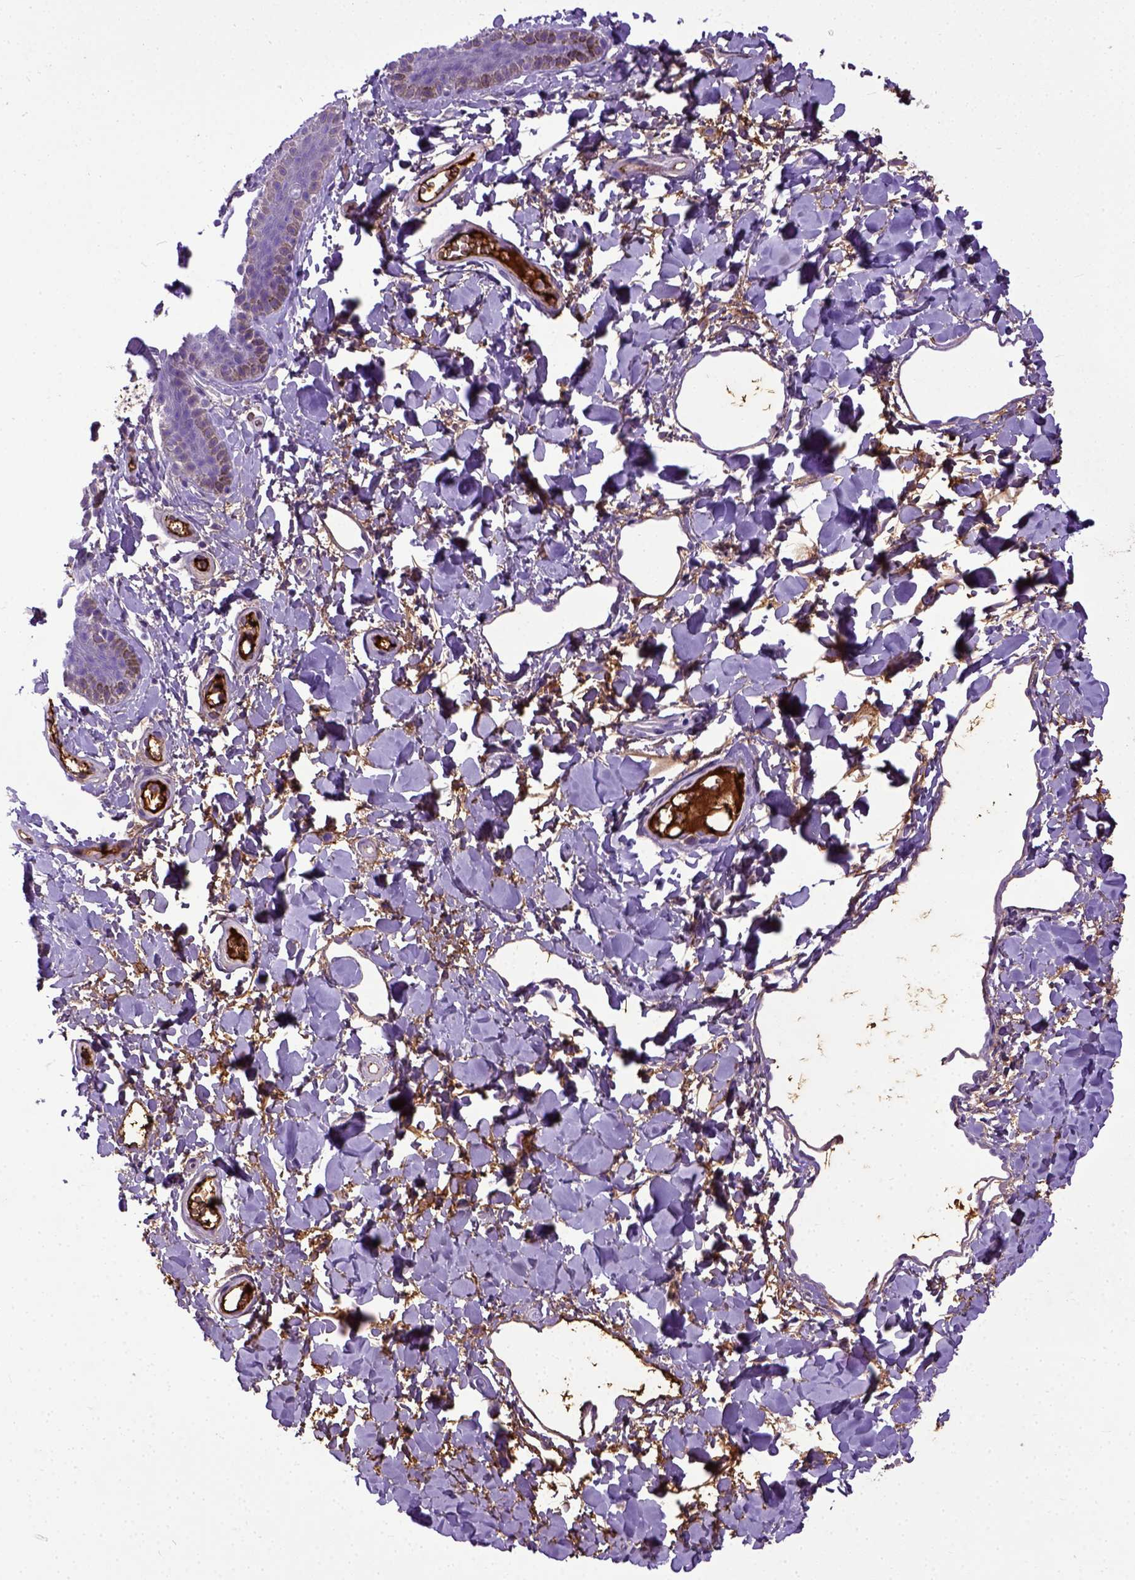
{"staining": {"intensity": "negative", "quantity": "none", "location": "none"}, "tissue": "skin", "cell_type": "Epidermal cells", "image_type": "normal", "snomed": [{"axis": "morphology", "description": "Normal tissue, NOS"}, {"axis": "topography", "description": "Anal"}], "caption": "Epidermal cells show no significant positivity in benign skin. (Brightfield microscopy of DAB immunohistochemistry at high magnification).", "gene": "ADAMTS8", "patient": {"sex": "male", "age": 53}}